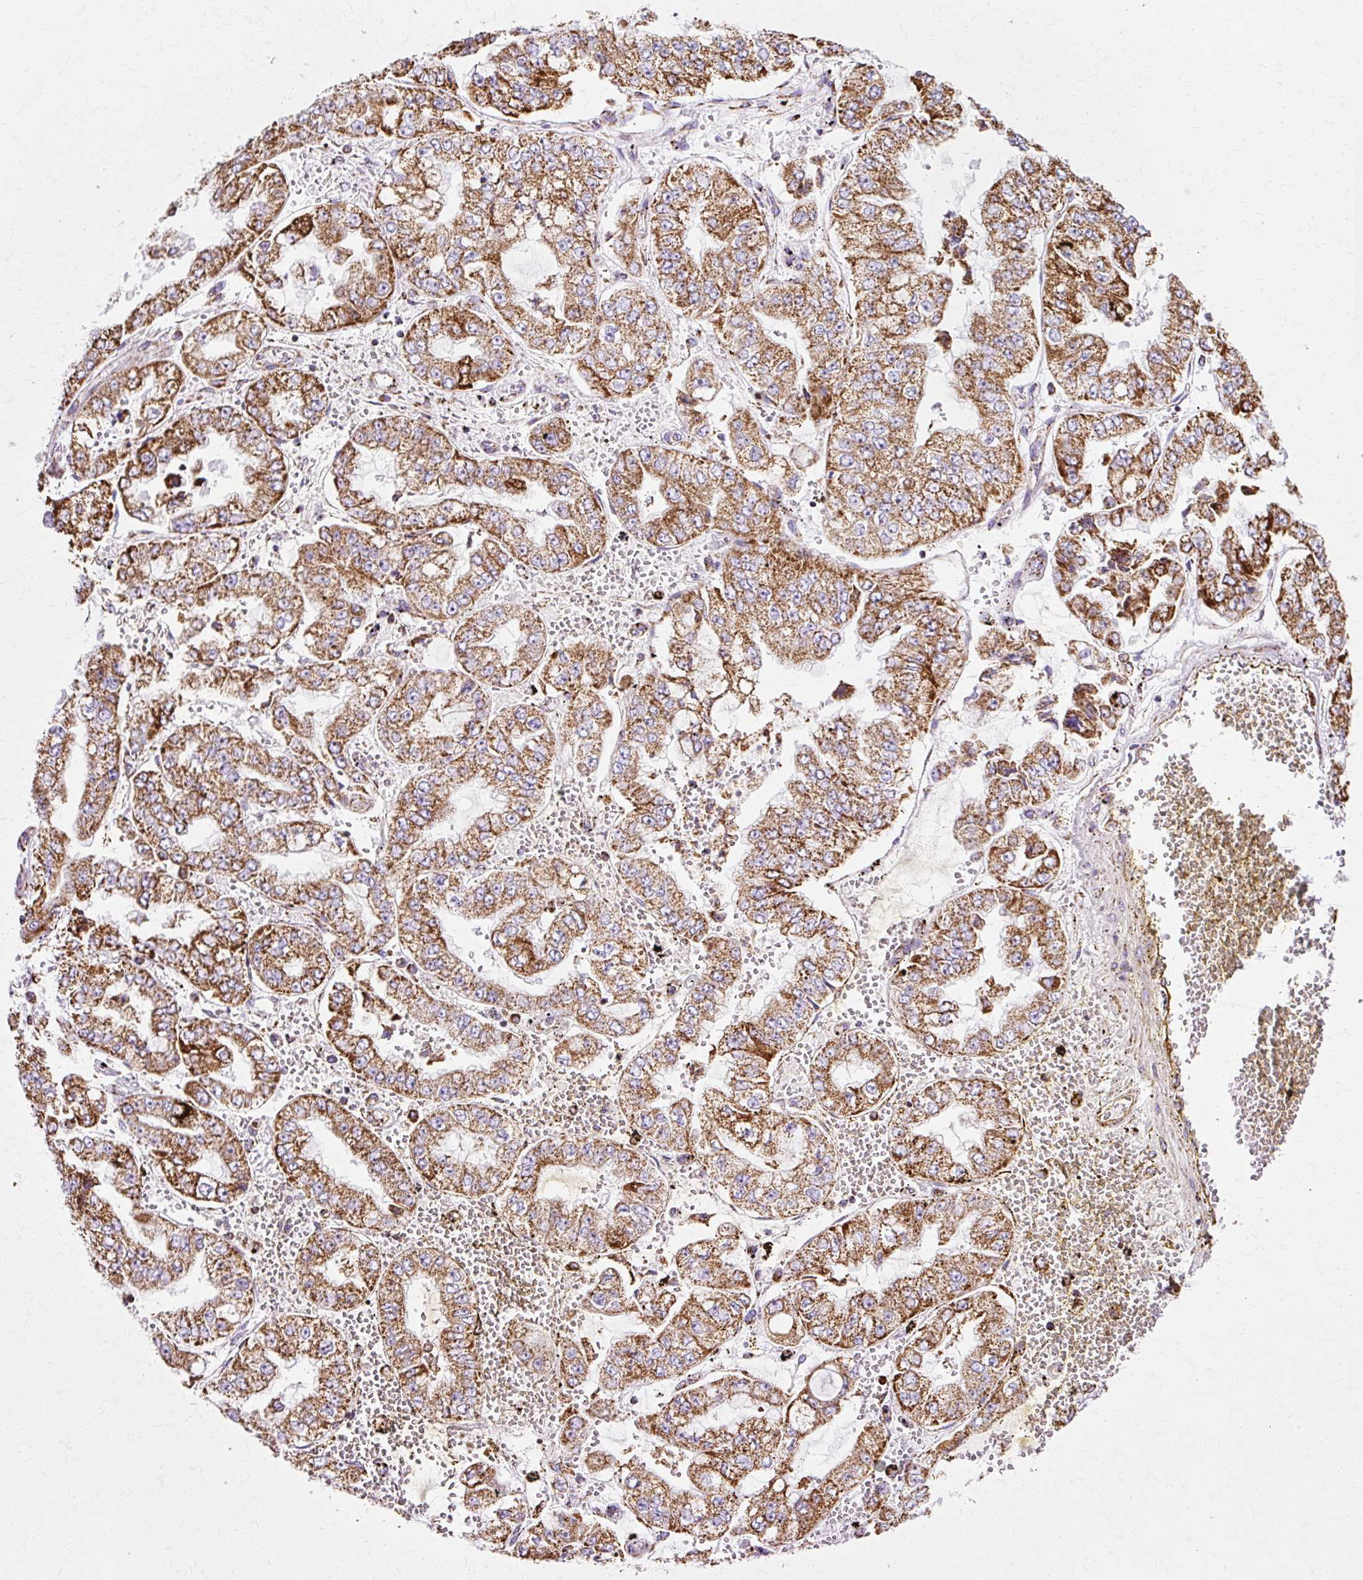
{"staining": {"intensity": "strong", "quantity": ">75%", "location": "cytoplasmic/membranous"}, "tissue": "stomach cancer", "cell_type": "Tumor cells", "image_type": "cancer", "snomed": [{"axis": "morphology", "description": "Adenocarcinoma, NOS"}, {"axis": "topography", "description": "Stomach"}], "caption": "Human stomach cancer stained with a protein marker displays strong staining in tumor cells.", "gene": "ATP5PO", "patient": {"sex": "male", "age": 76}}